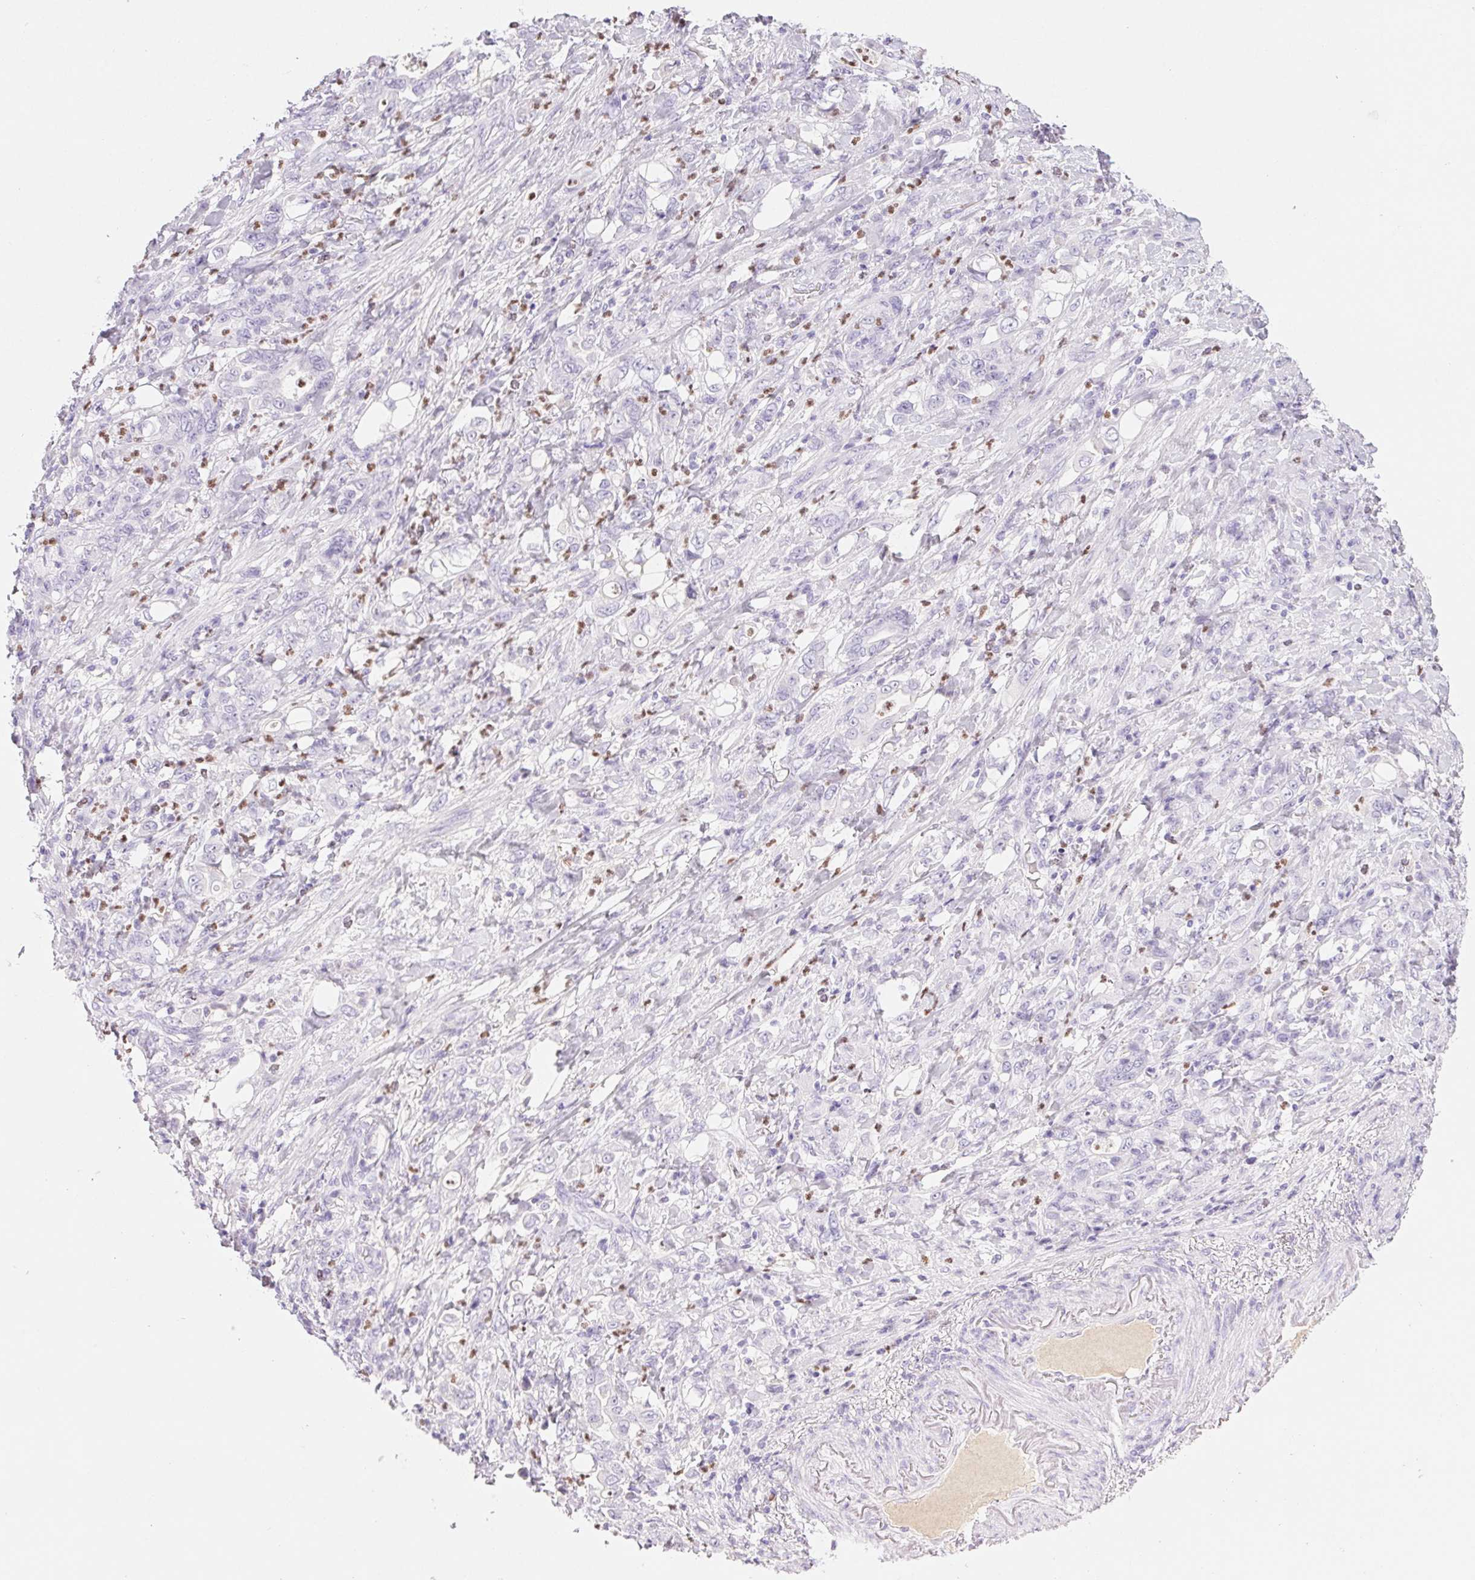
{"staining": {"intensity": "negative", "quantity": "none", "location": "none"}, "tissue": "stomach cancer", "cell_type": "Tumor cells", "image_type": "cancer", "snomed": [{"axis": "morphology", "description": "Adenocarcinoma, NOS"}, {"axis": "topography", "description": "Stomach"}], "caption": "Tumor cells are negative for brown protein staining in adenocarcinoma (stomach).", "gene": "PADI4", "patient": {"sex": "female", "age": 79}}